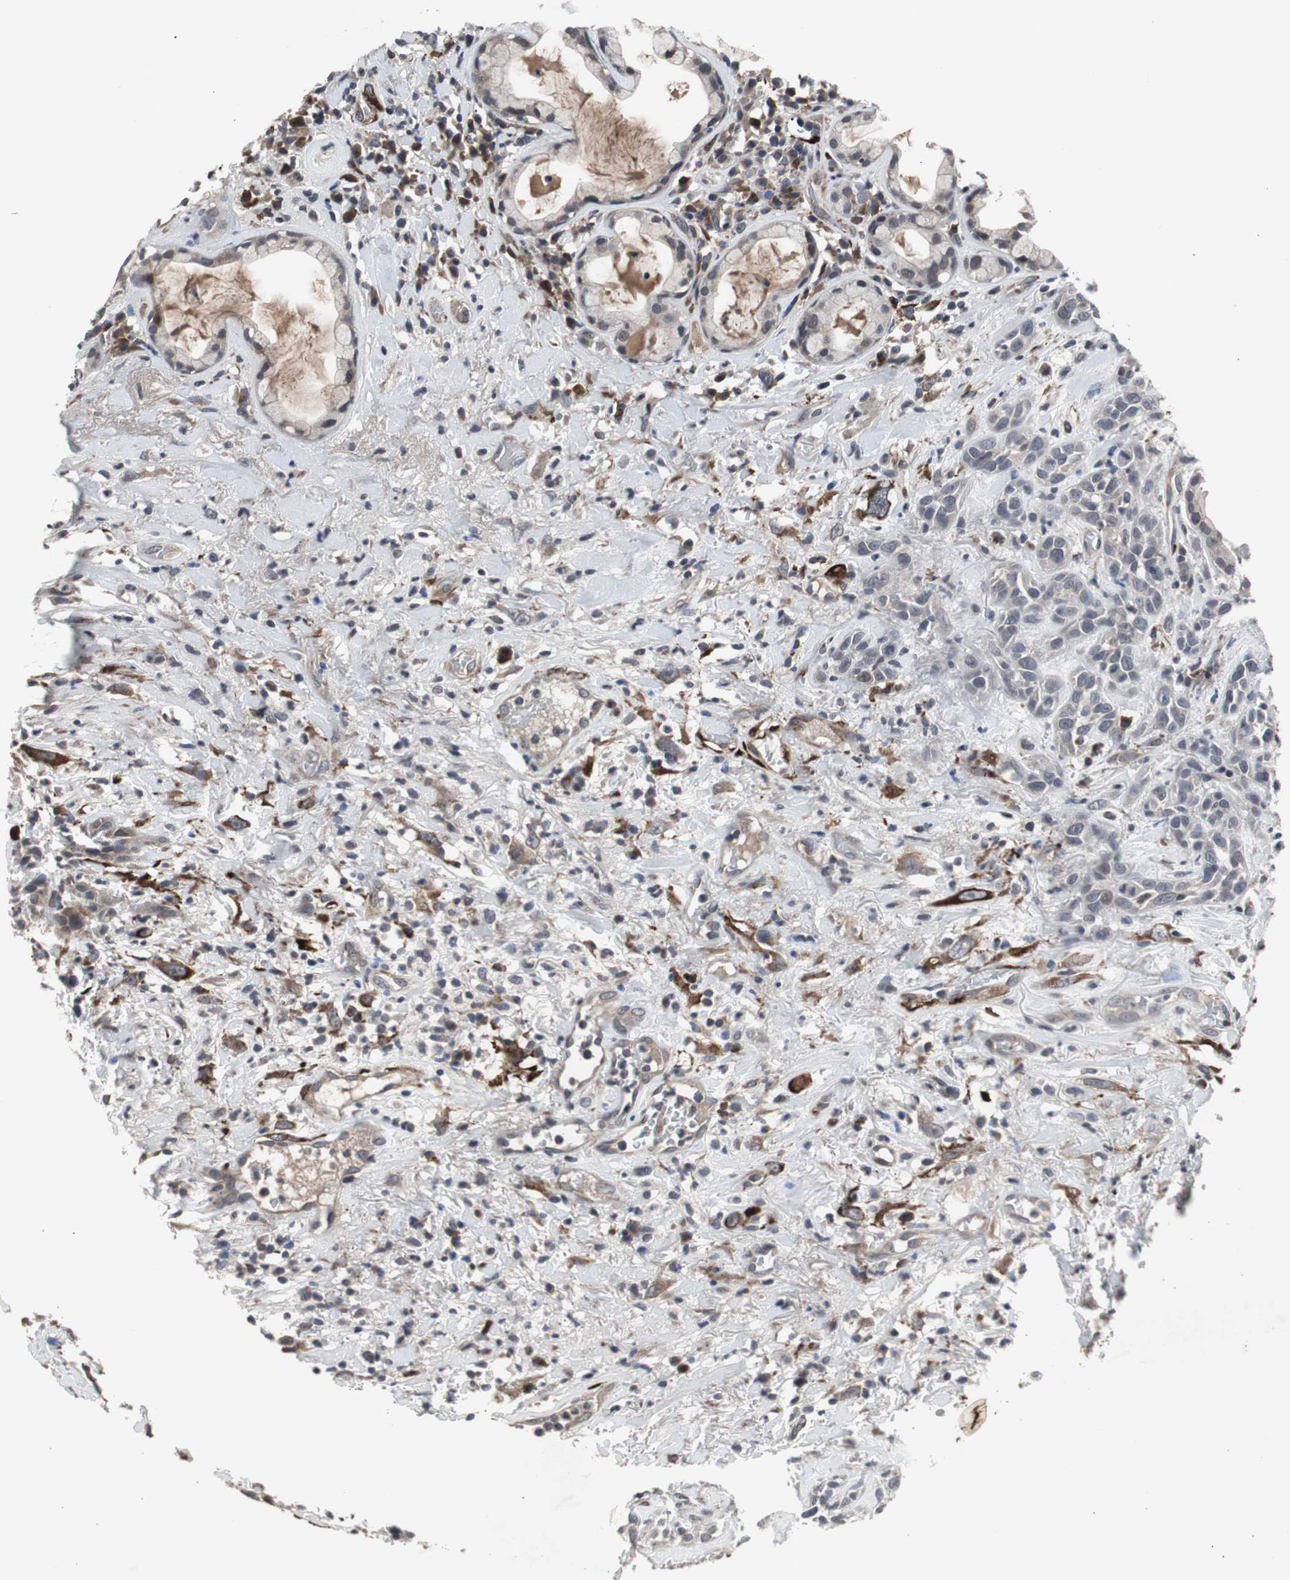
{"staining": {"intensity": "weak", "quantity": "25%-75%", "location": "cytoplasmic/membranous"}, "tissue": "head and neck cancer", "cell_type": "Tumor cells", "image_type": "cancer", "snomed": [{"axis": "morphology", "description": "Squamous cell carcinoma, NOS"}, {"axis": "topography", "description": "Head-Neck"}], "caption": "This micrograph reveals immunohistochemistry (IHC) staining of head and neck squamous cell carcinoma, with low weak cytoplasmic/membranous staining in approximately 25%-75% of tumor cells.", "gene": "CRADD", "patient": {"sex": "male", "age": 62}}